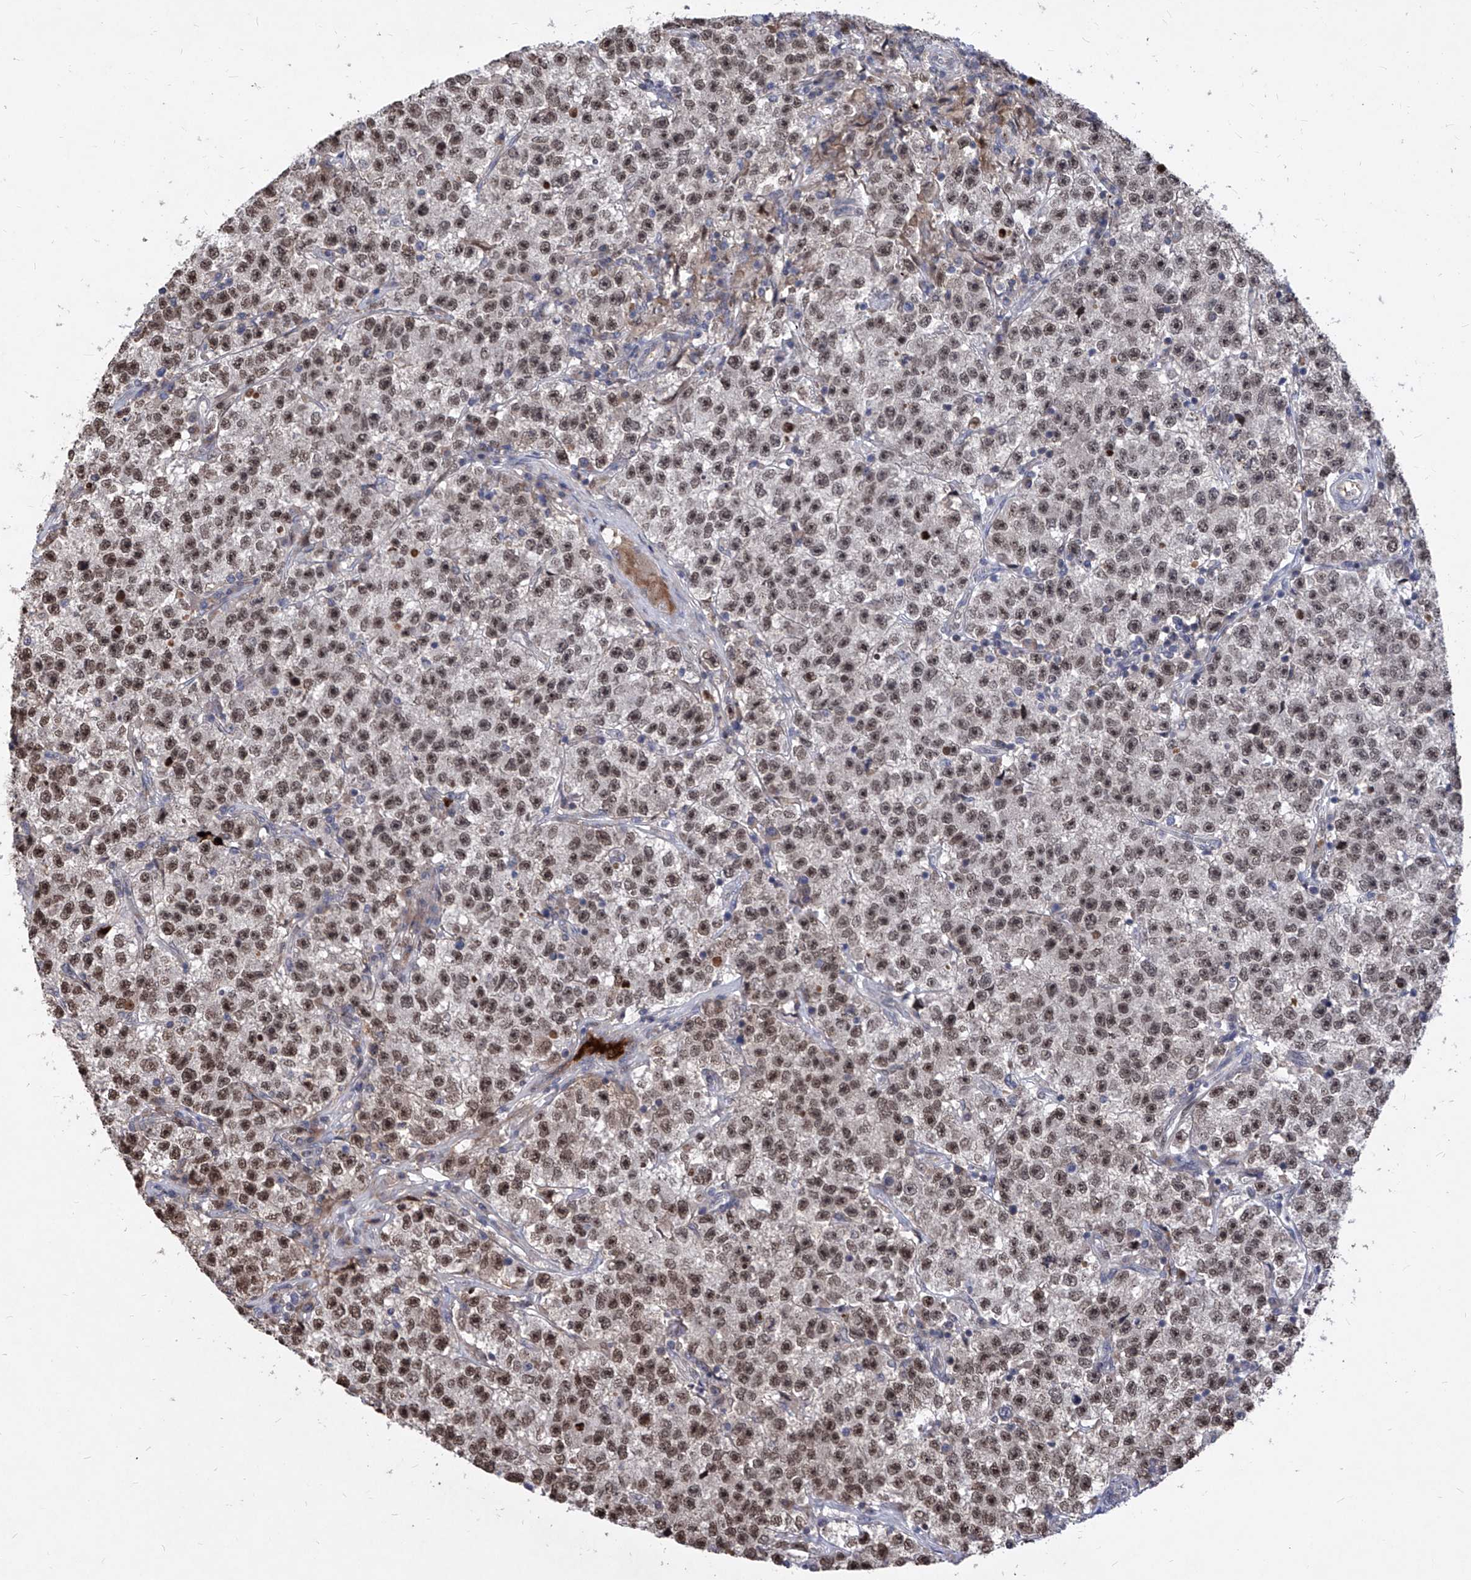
{"staining": {"intensity": "moderate", "quantity": ">75%", "location": "nuclear"}, "tissue": "testis cancer", "cell_type": "Tumor cells", "image_type": "cancer", "snomed": [{"axis": "morphology", "description": "Seminoma, NOS"}, {"axis": "topography", "description": "Testis"}], "caption": "Testis seminoma stained for a protein displays moderate nuclear positivity in tumor cells. (Brightfield microscopy of DAB IHC at high magnification).", "gene": "LGR4", "patient": {"sex": "male", "age": 22}}